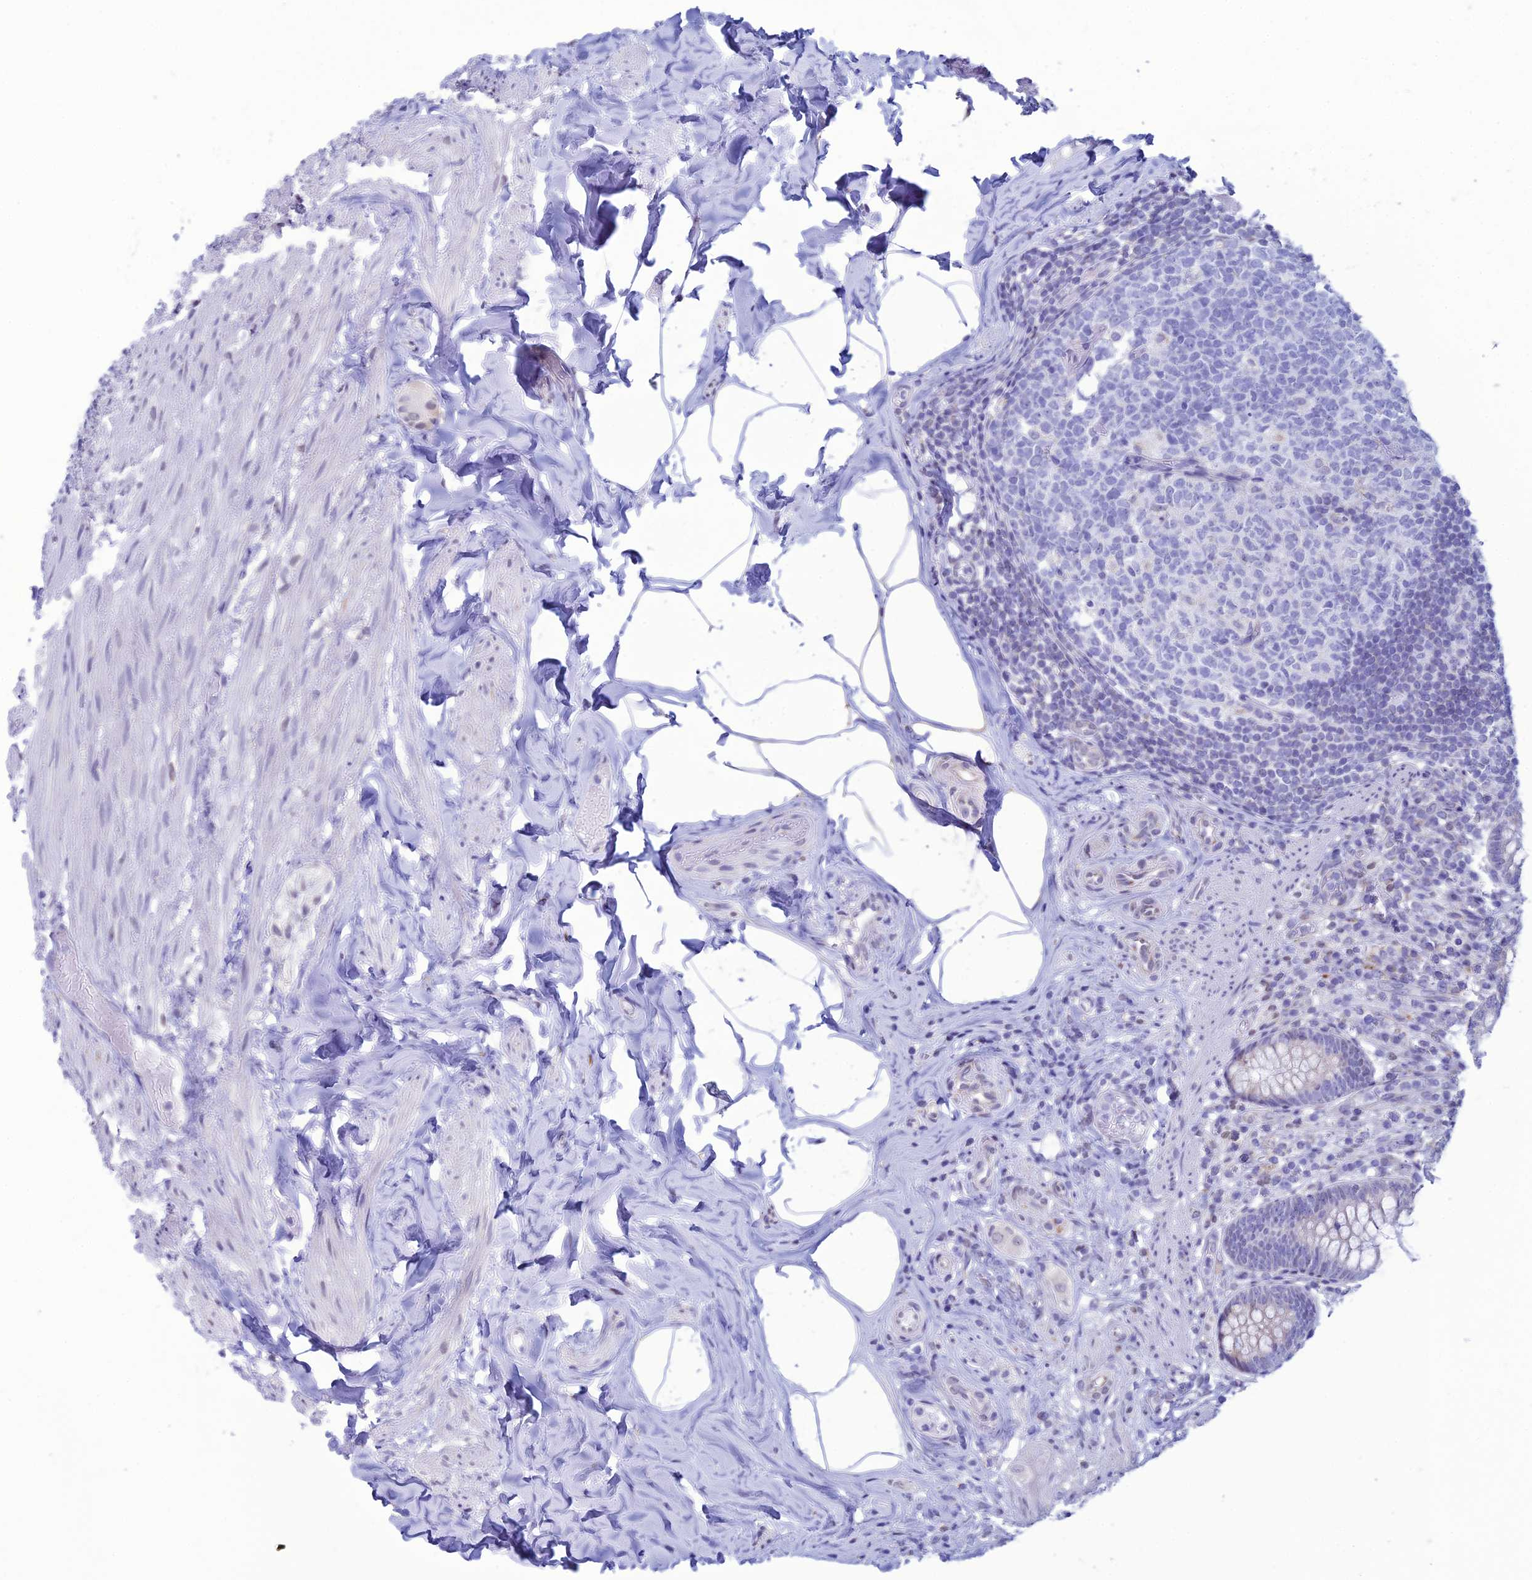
{"staining": {"intensity": "moderate", "quantity": "<25%", "location": "nuclear"}, "tissue": "appendix", "cell_type": "Glandular cells", "image_type": "normal", "snomed": [{"axis": "morphology", "description": "Normal tissue, NOS"}, {"axis": "topography", "description": "Appendix"}], "caption": "This histopathology image demonstrates immunohistochemistry (IHC) staining of normal human appendix, with low moderate nuclear expression in approximately <25% of glandular cells.", "gene": "CFAP210", "patient": {"sex": "male", "age": 55}}